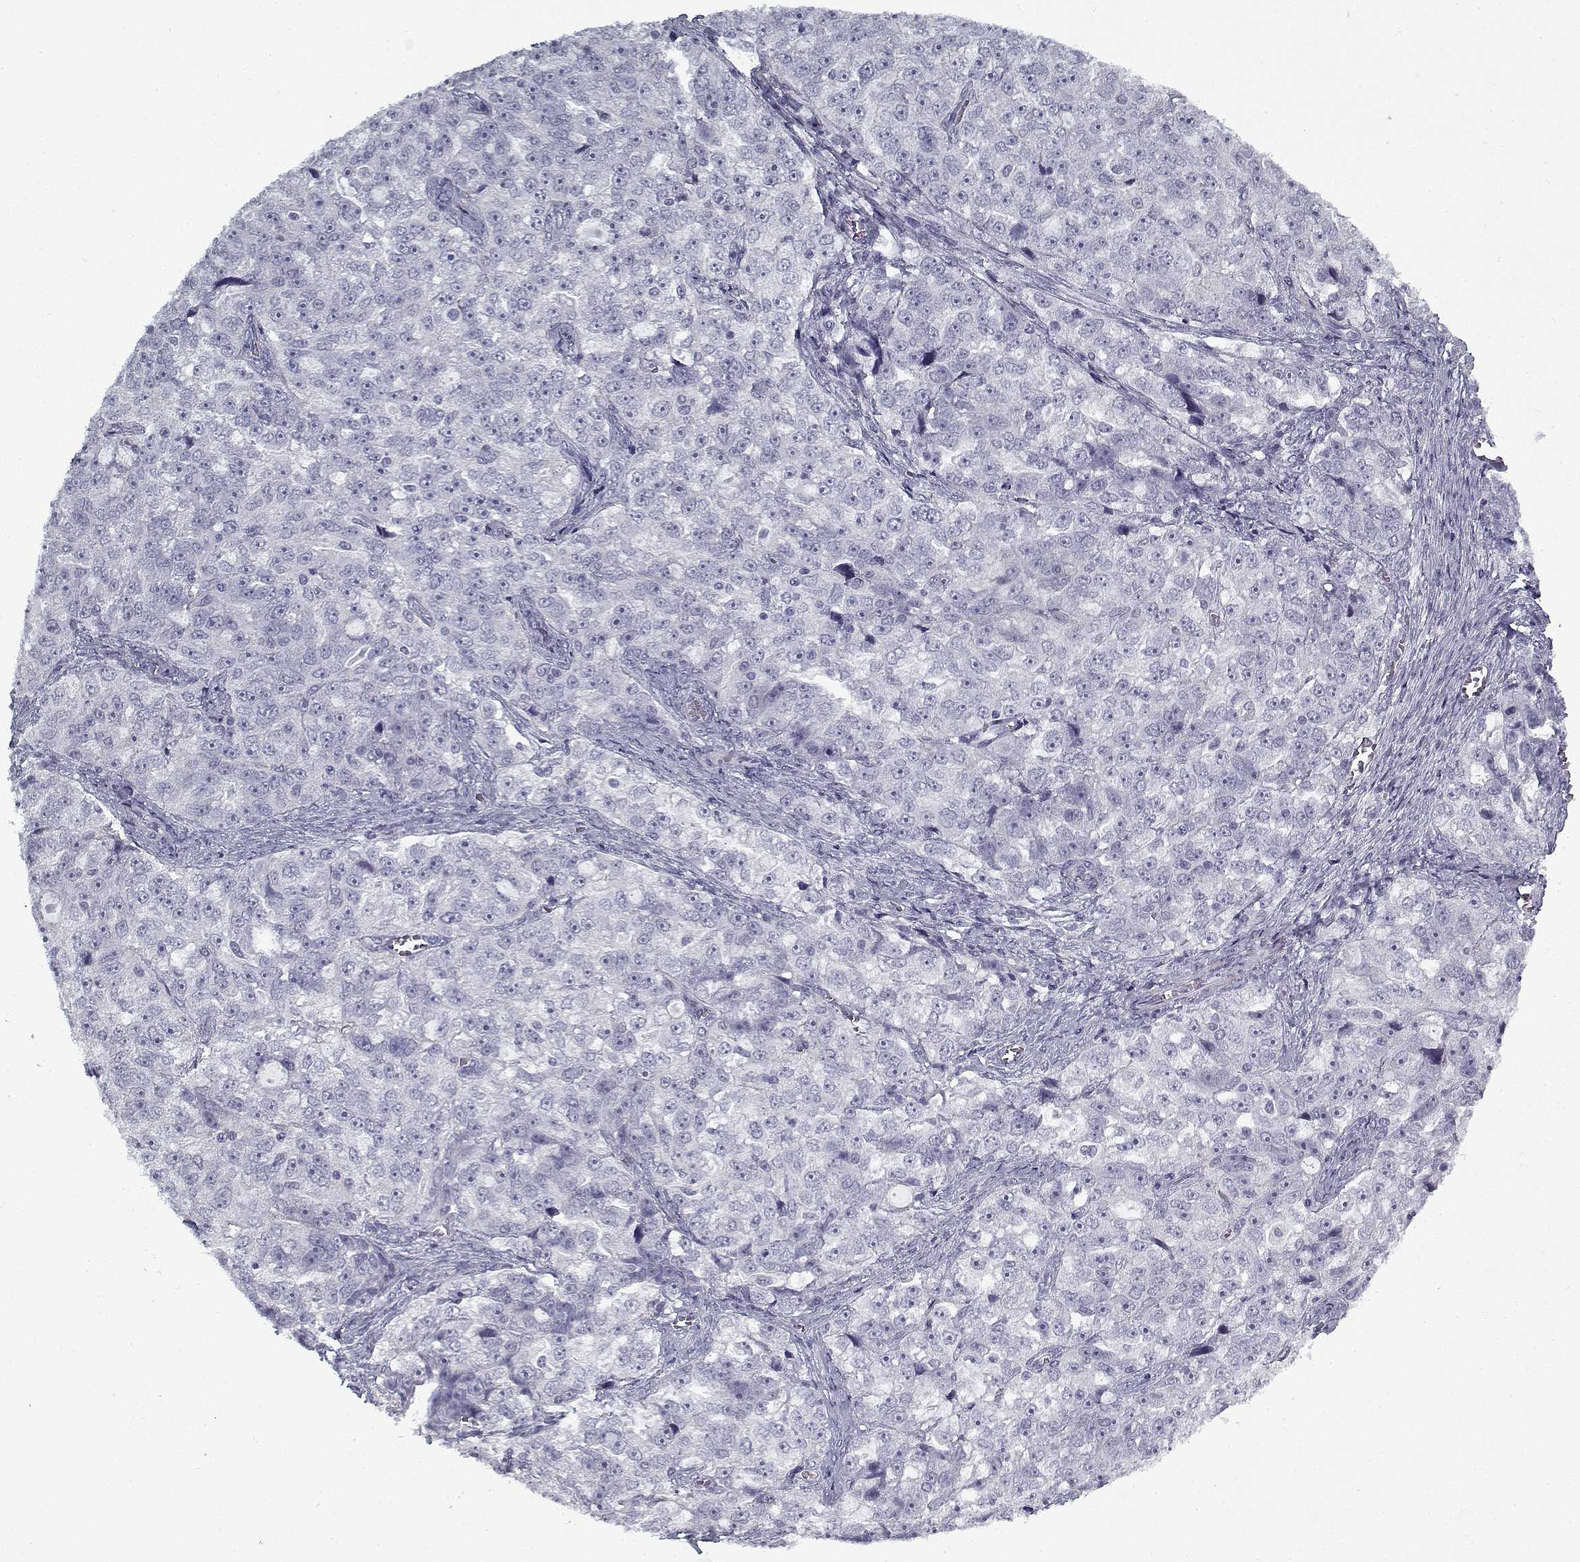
{"staining": {"intensity": "negative", "quantity": "none", "location": "none"}, "tissue": "ovarian cancer", "cell_type": "Tumor cells", "image_type": "cancer", "snomed": [{"axis": "morphology", "description": "Cystadenocarcinoma, serous, NOS"}, {"axis": "topography", "description": "Ovary"}], "caption": "Micrograph shows no significant protein positivity in tumor cells of serous cystadenocarcinoma (ovarian).", "gene": "RNF32", "patient": {"sex": "female", "age": 51}}